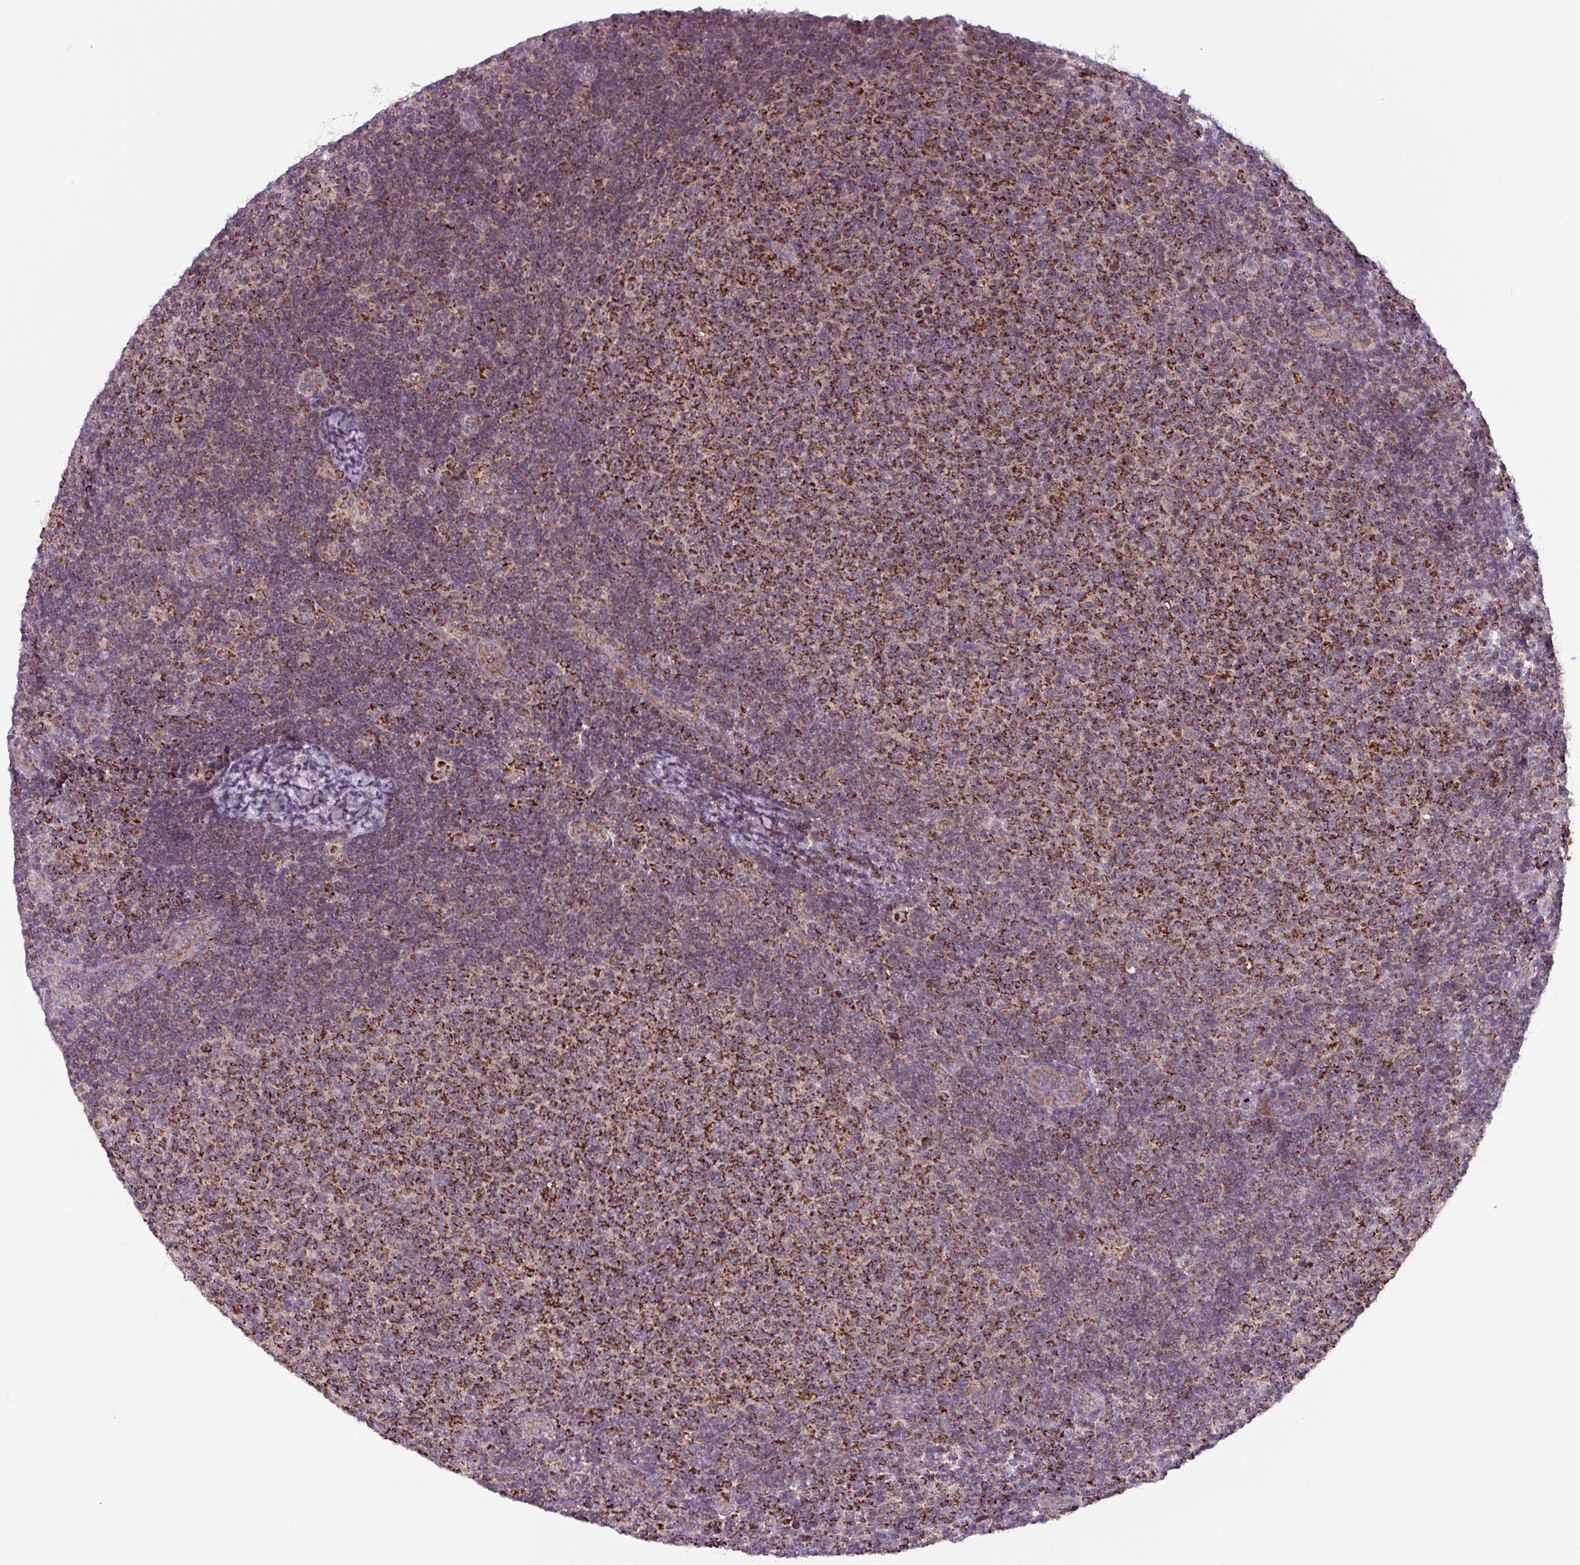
{"staining": {"intensity": "strong", "quantity": ">75%", "location": "cytoplasmic/membranous"}, "tissue": "lymphoma", "cell_type": "Tumor cells", "image_type": "cancer", "snomed": [{"axis": "morphology", "description": "Malignant lymphoma, non-Hodgkin's type, Low grade"}, {"axis": "topography", "description": "Lymph node"}], "caption": "The image reveals immunohistochemical staining of lymphoma. There is strong cytoplasmic/membranous positivity is present in about >75% of tumor cells. The protein of interest is stained brown, and the nuclei are stained in blue (DAB (3,3'-diaminobenzidine) IHC with brightfield microscopy, high magnification).", "gene": "AKIRIN1", "patient": {"sex": "male", "age": 66}}